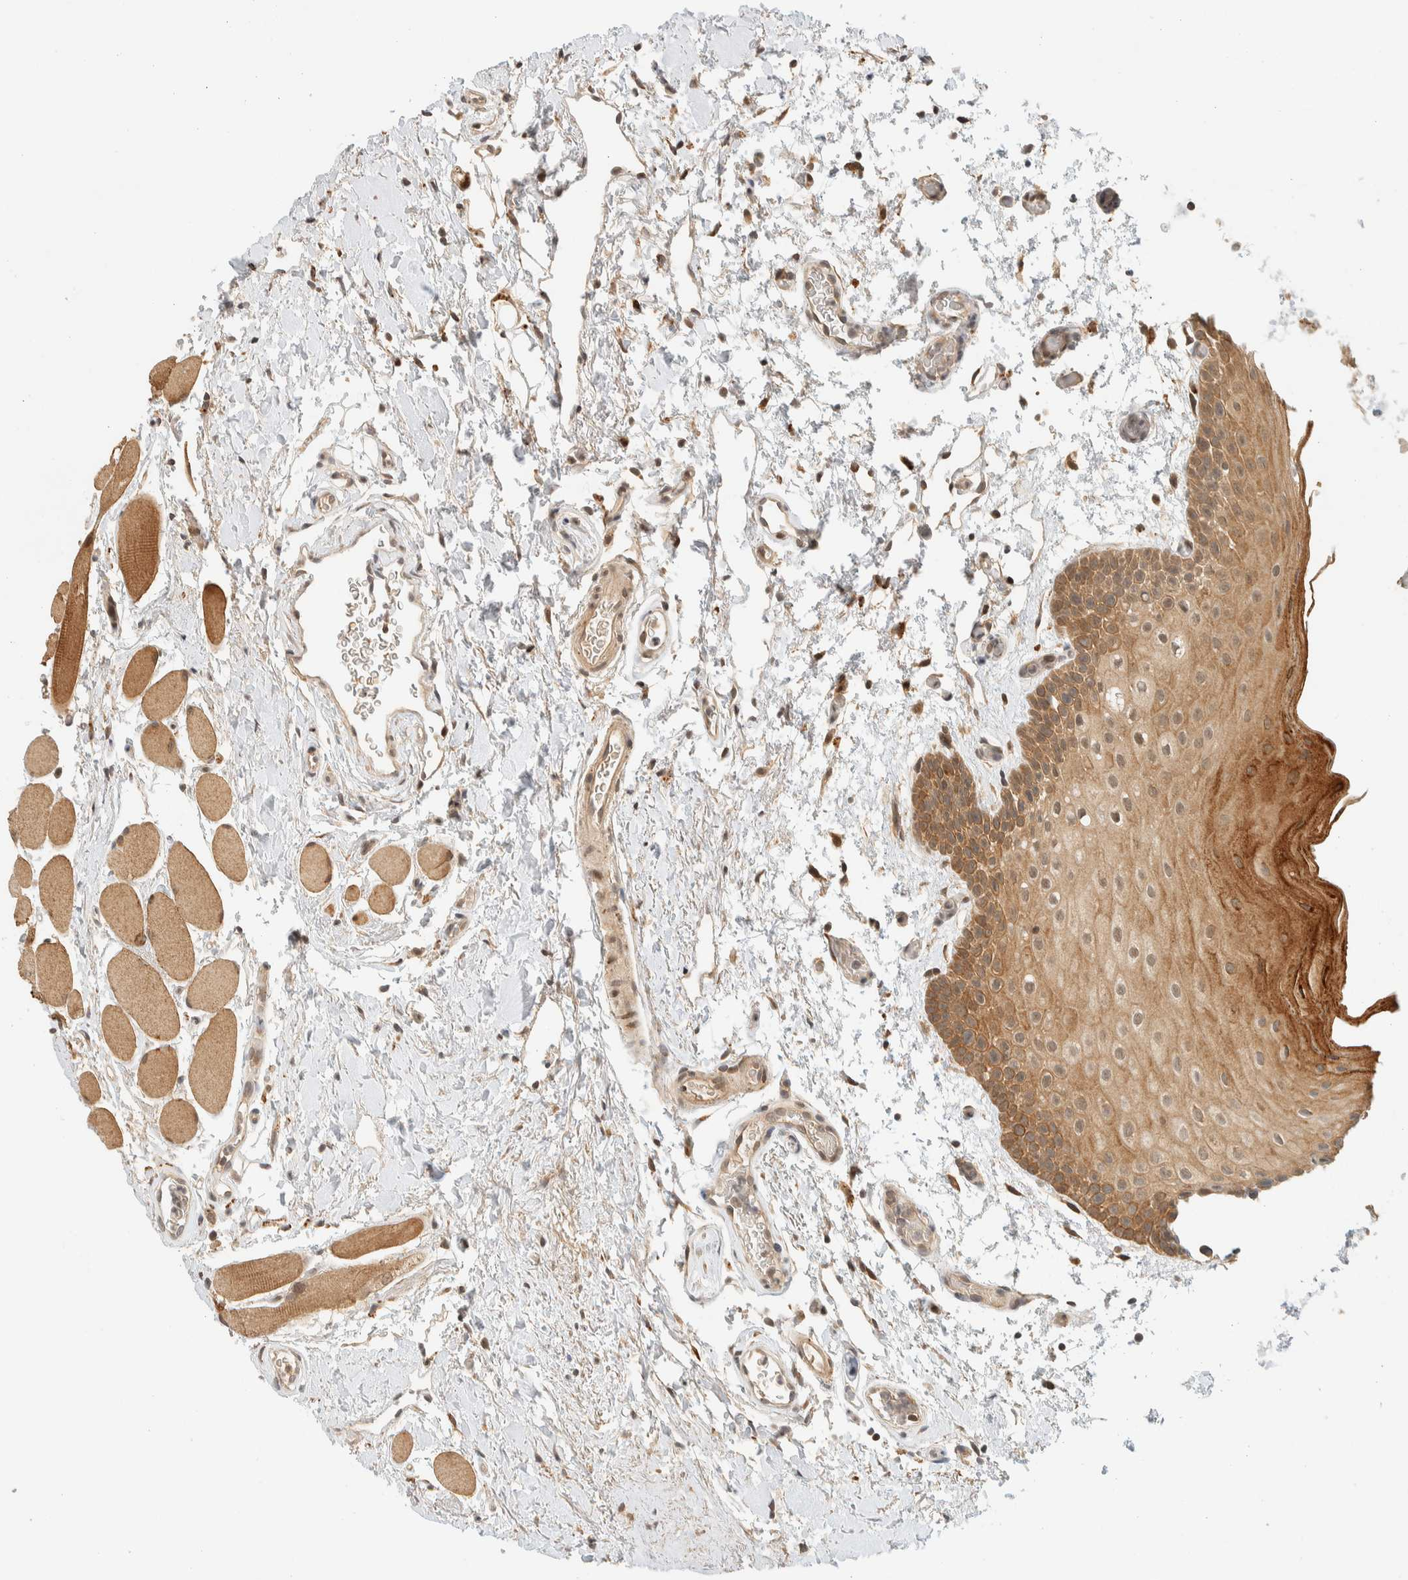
{"staining": {"intensity": "moderate", "quantity": ">75%", "location": "cytoplasmic/membranous"}, "tissue": "oral mucosa", "cell_type": "Squamous epithelial cells", "image_type": "normal", "snomed": [{"axis": "morphology", "description": "Normal tissue, NOS"}, {"axis": "topography", "description": "Oral tissue"}], "caption": "This photomicrograph demonstrates immunohistochemistry (IHC) staining of unremarkable human oral mucosa, with medium moderate cytoplasmic/membranous expression in about >75% of squamous epithelial cells.", "gene": "KIFAP3", "patient": {"sex": "male", "age": 62}}